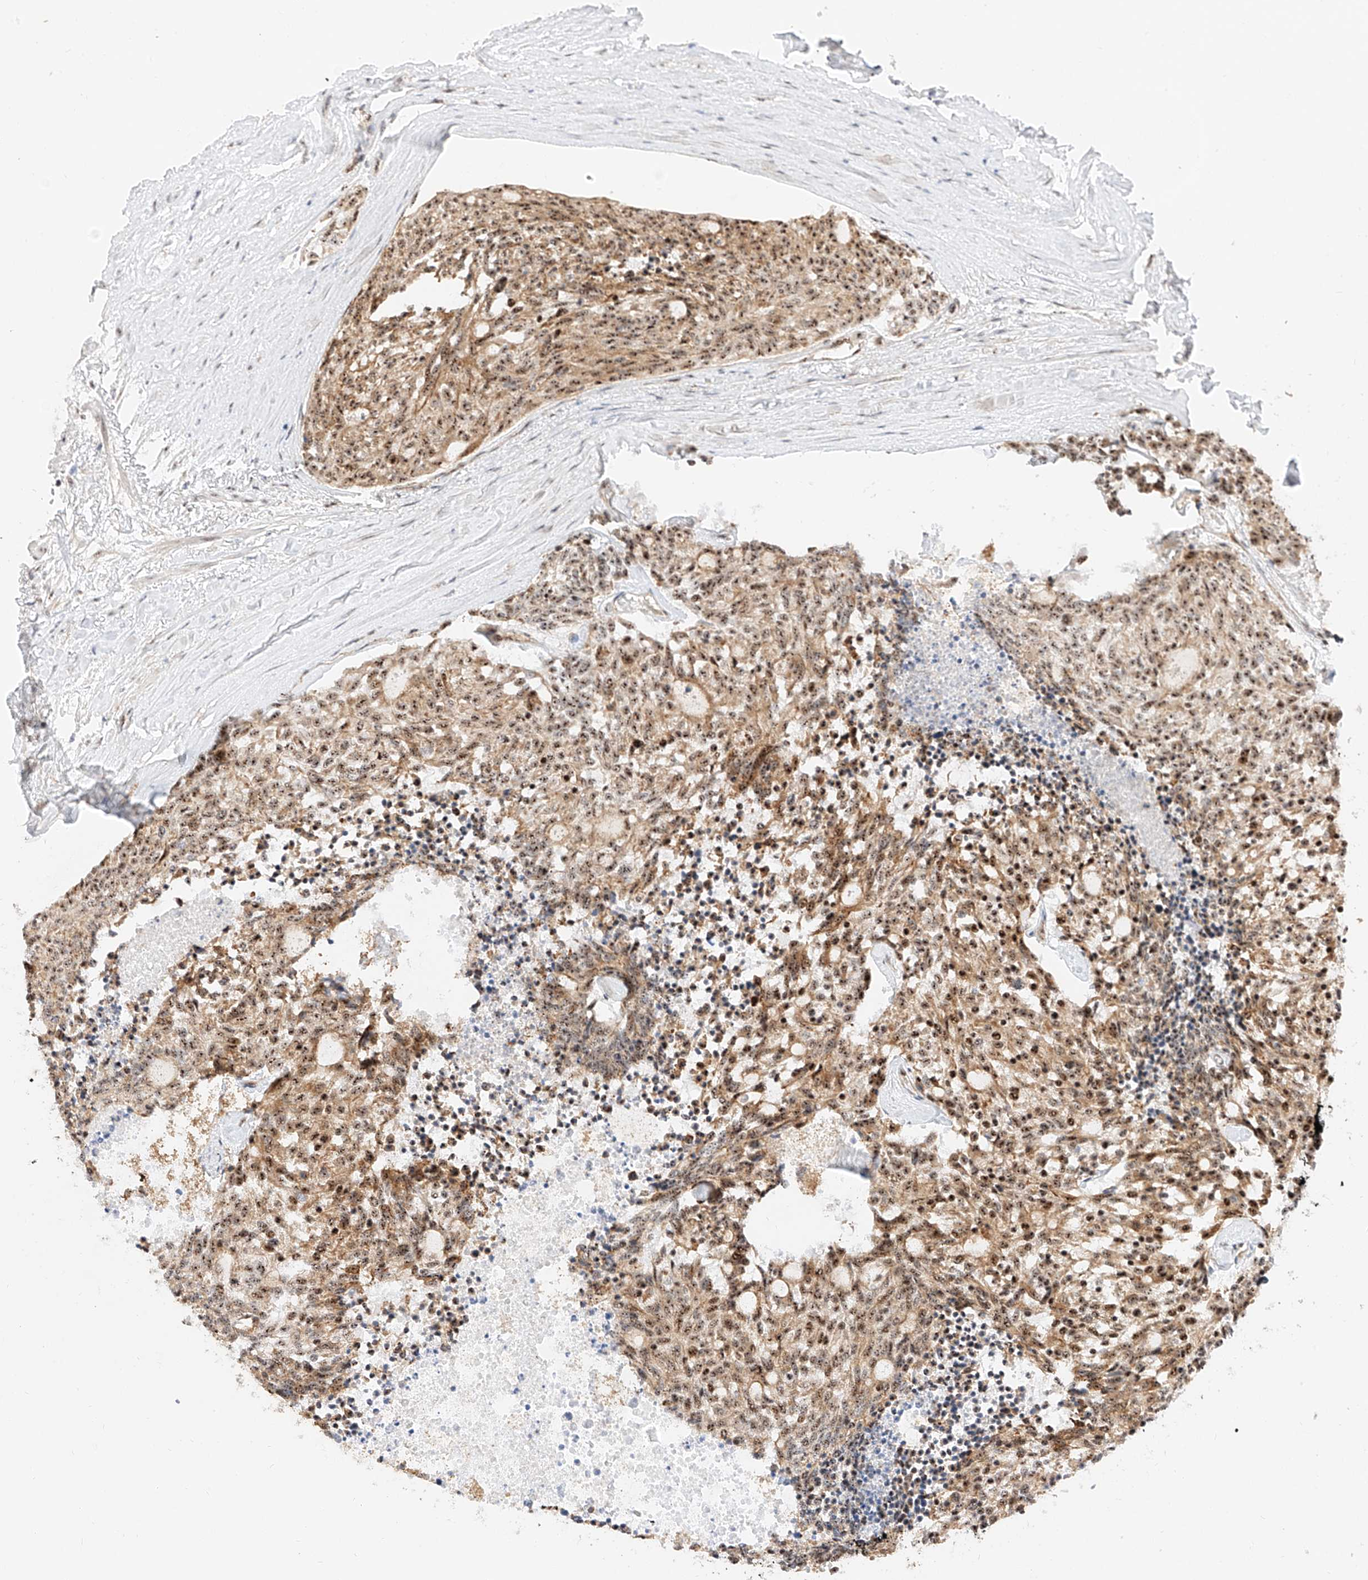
{"staining": {"intensity": "moderate", "quantity": ">75%", "location": "cytoplasmic/membranous,nuclear"}, "tissue": "carcinoid", "cell_type": "Tumor cells", "image_type": "cancer", "snomed": [{"axis": "morphology", "description": "Carcinoid, malignant, NOS"}, {"axis": "topography", "description": "Pancreas"}], "caption": "High-magnification brightfield microscopy of carcinoid stained with DAB (brown) and counterstained with hematoxylin (blue). tumor cells exhibit moderate cytoplasmic/membranous and nuclear expression is seen in about>75% of cells.", "gene": "ATXN7L2", "patient": {"sex": "female", "age": 54}}